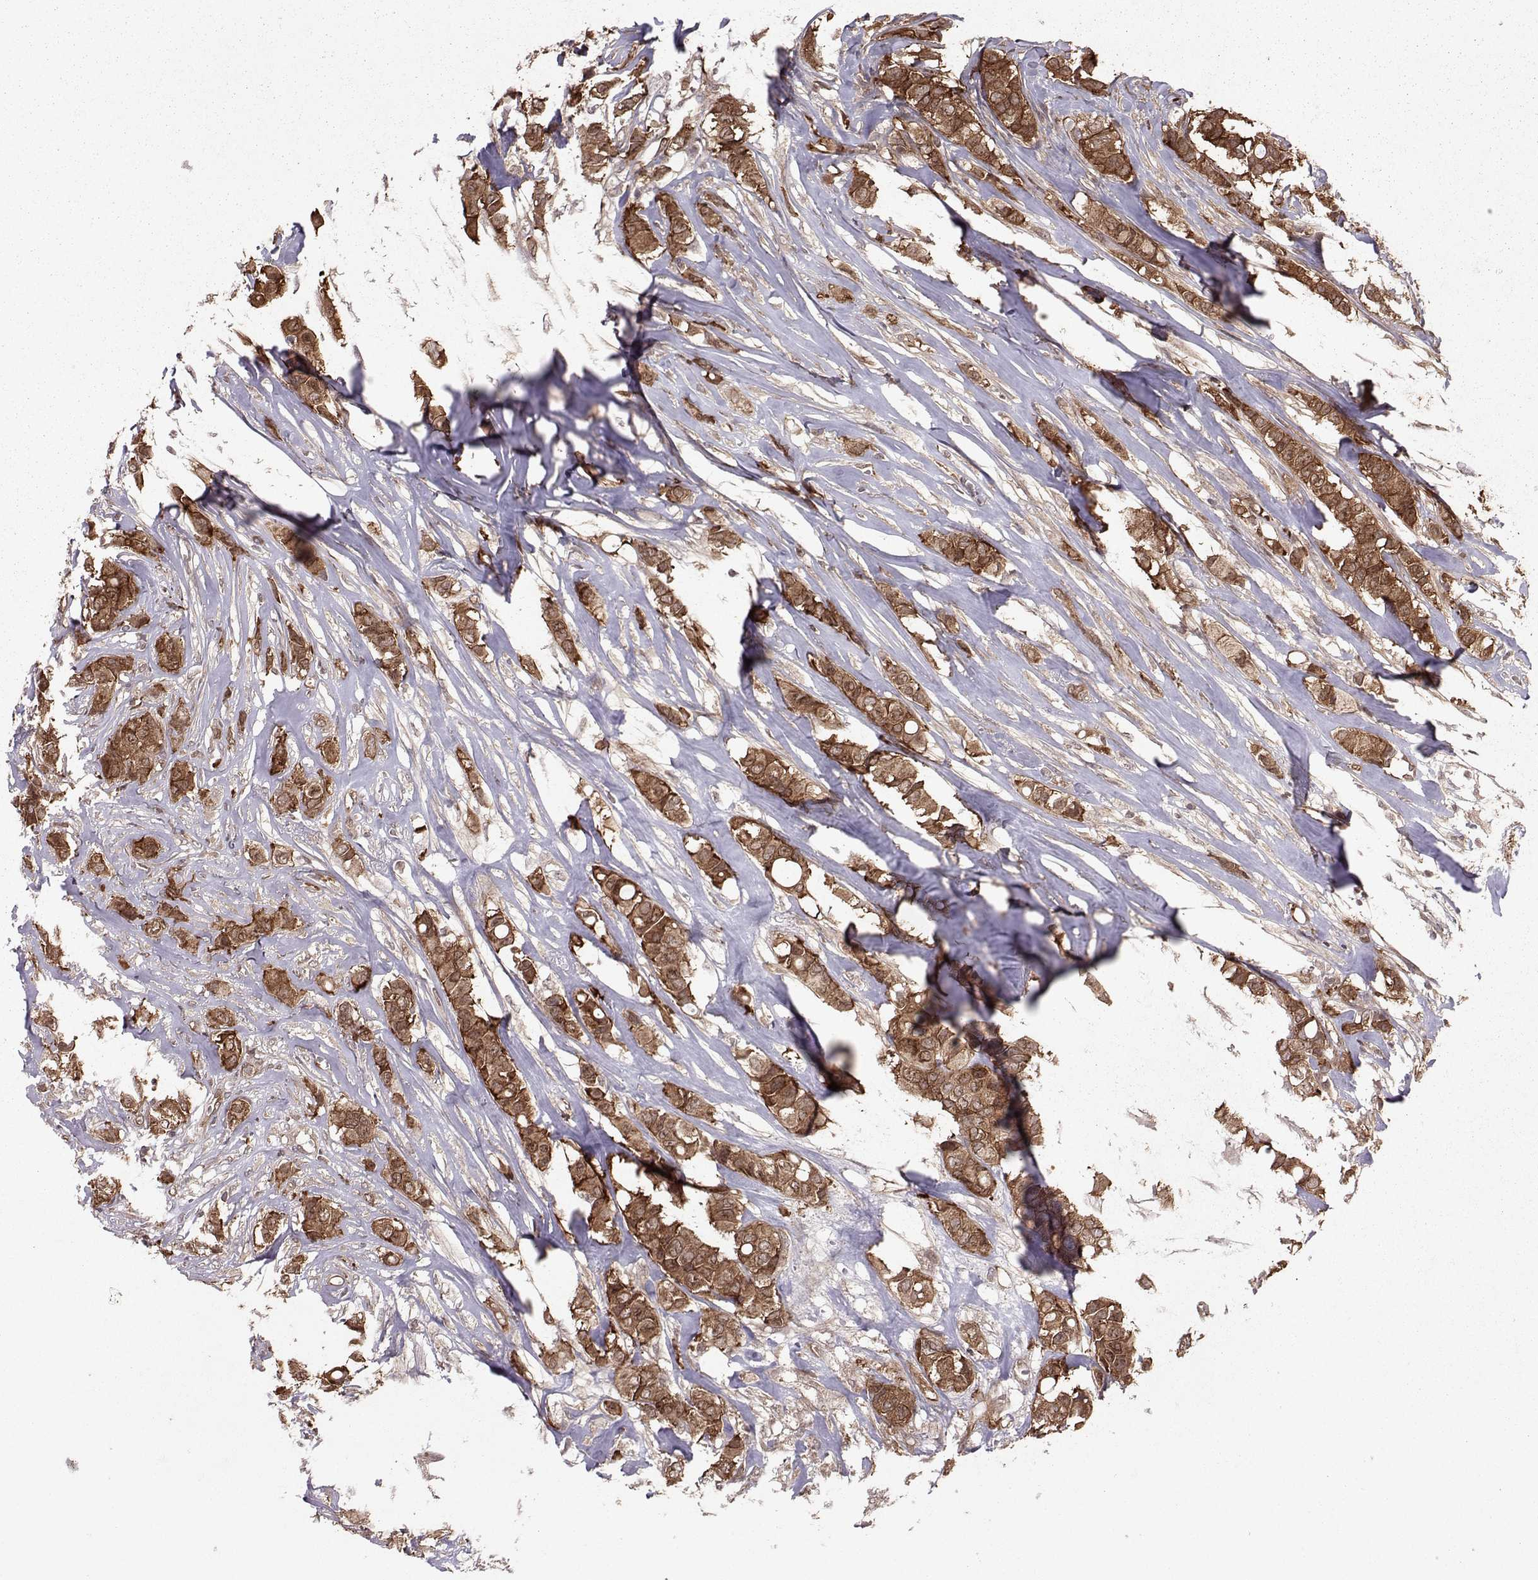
{"staining": {"intensity": "strong", "quantity": "25%-75%", "location": "cytoplasmic/membranous"}, "tissue": "breast cancer", "cell_type": "Tumor cells", "image_type": "cancer", "snomed": [{"axis": "morphology", "description": "Duct carcinoma"}, {"axis": "topography", "description": "Breast"}], "caption": "Immunohistochemistry (IHC) (DAB) staining of human breast cancer (infiltrating ductal carcinoma) displays strong cytoplasmic/membranous protein staining in approximately 25%-75% of tumor cells.", "gene": "PPP2R2A", "patient": {"sex": "female", "age": 85}}